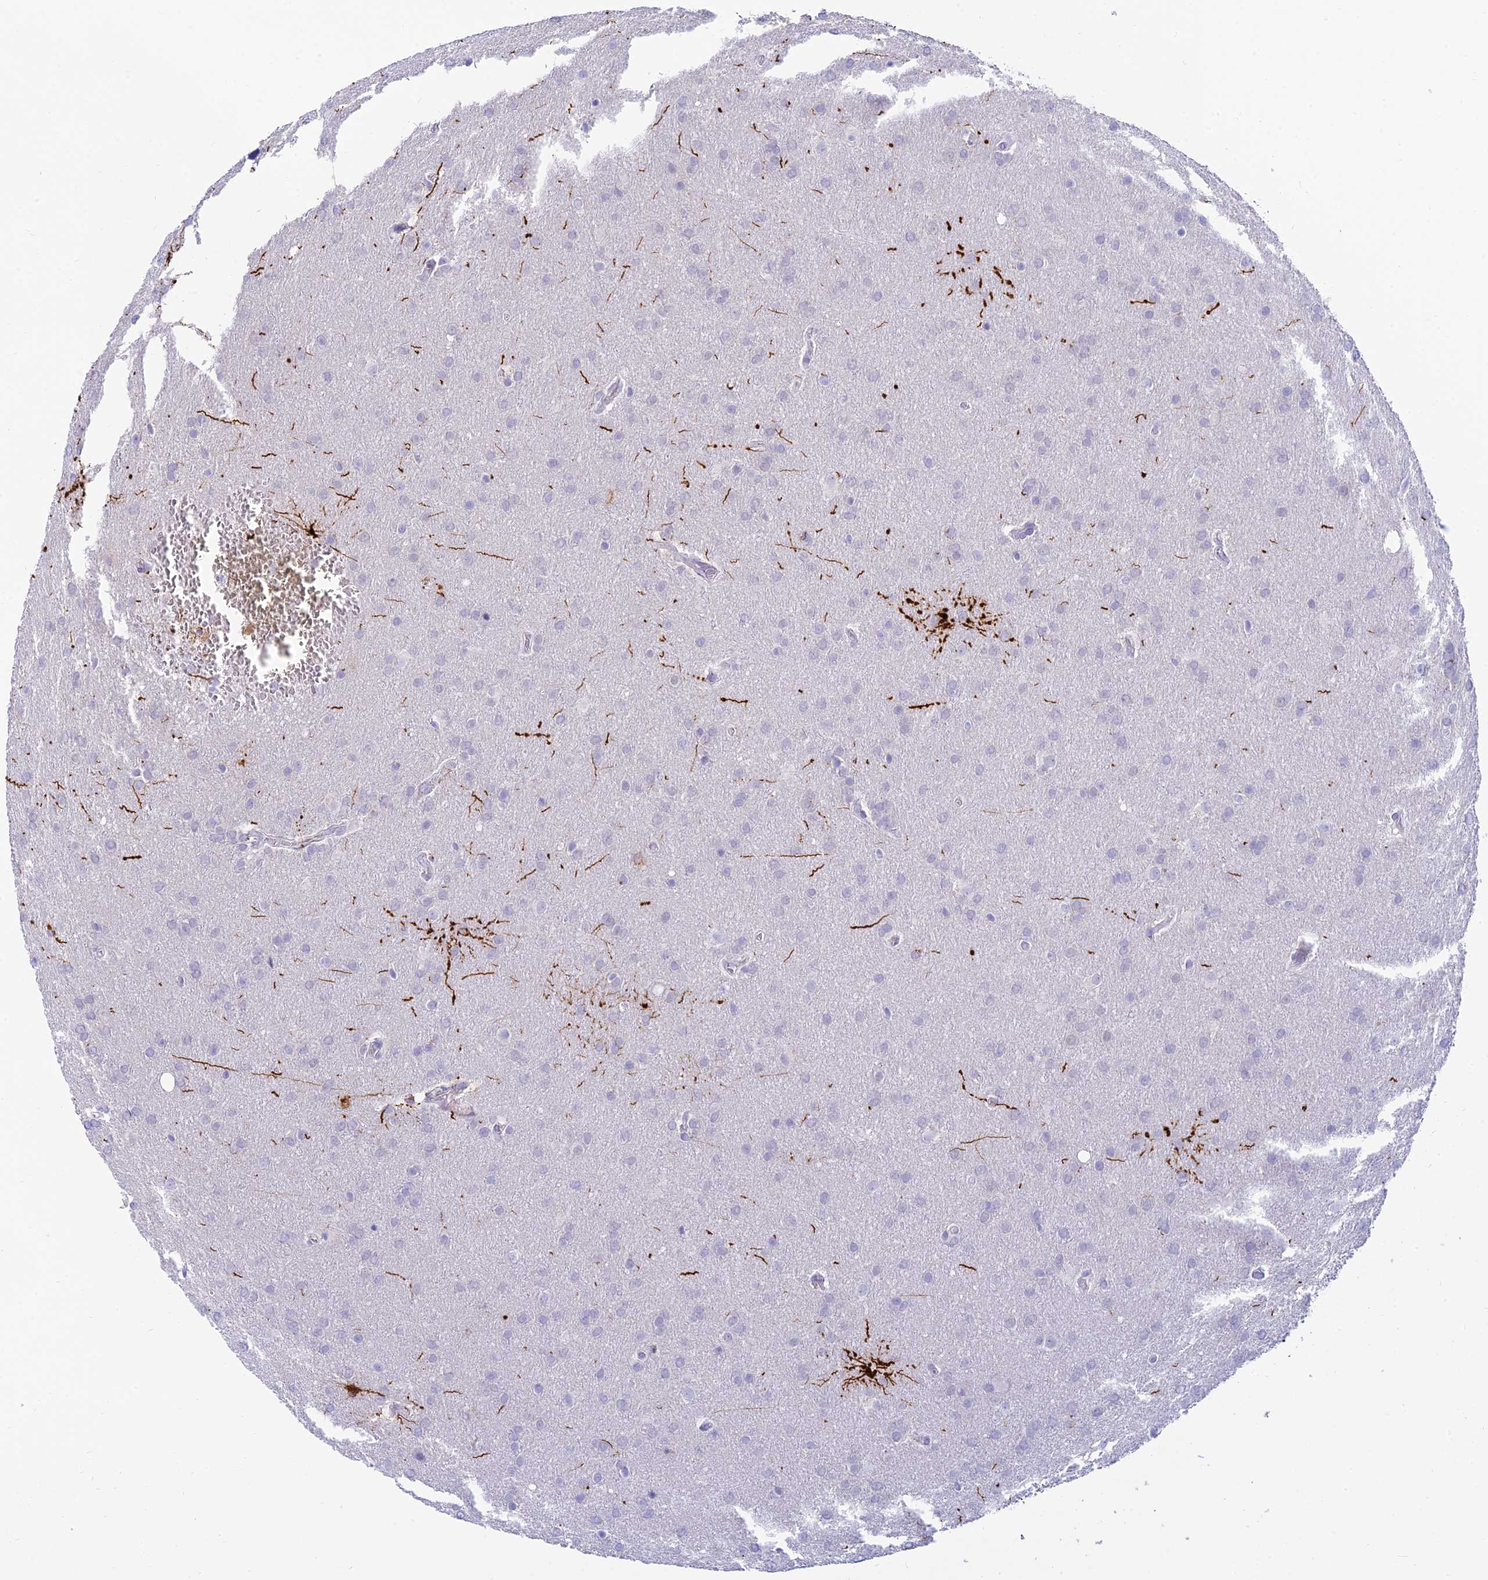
{"staining": {"intensity": "negative", "quantity": "none", "location": "none"}, "tissue": "glioma", "cell_type": "Tumor cells", "image_type": "cancer", "snomed": [{"axis": "morphology", "description": "Glioma, malignant, Low grade"}, {"axis": "topography", "description": "Brain"}], "caption": "Histopathology image shows no significant protein staining in tumor cells of glioma. (DAB (3,3'-diaminobenzidine) immunohistochemistry (IHC) with hematoxylin counter stain).", "gene": "INTS13", "patient": {"sex": "female", "age": 32}}